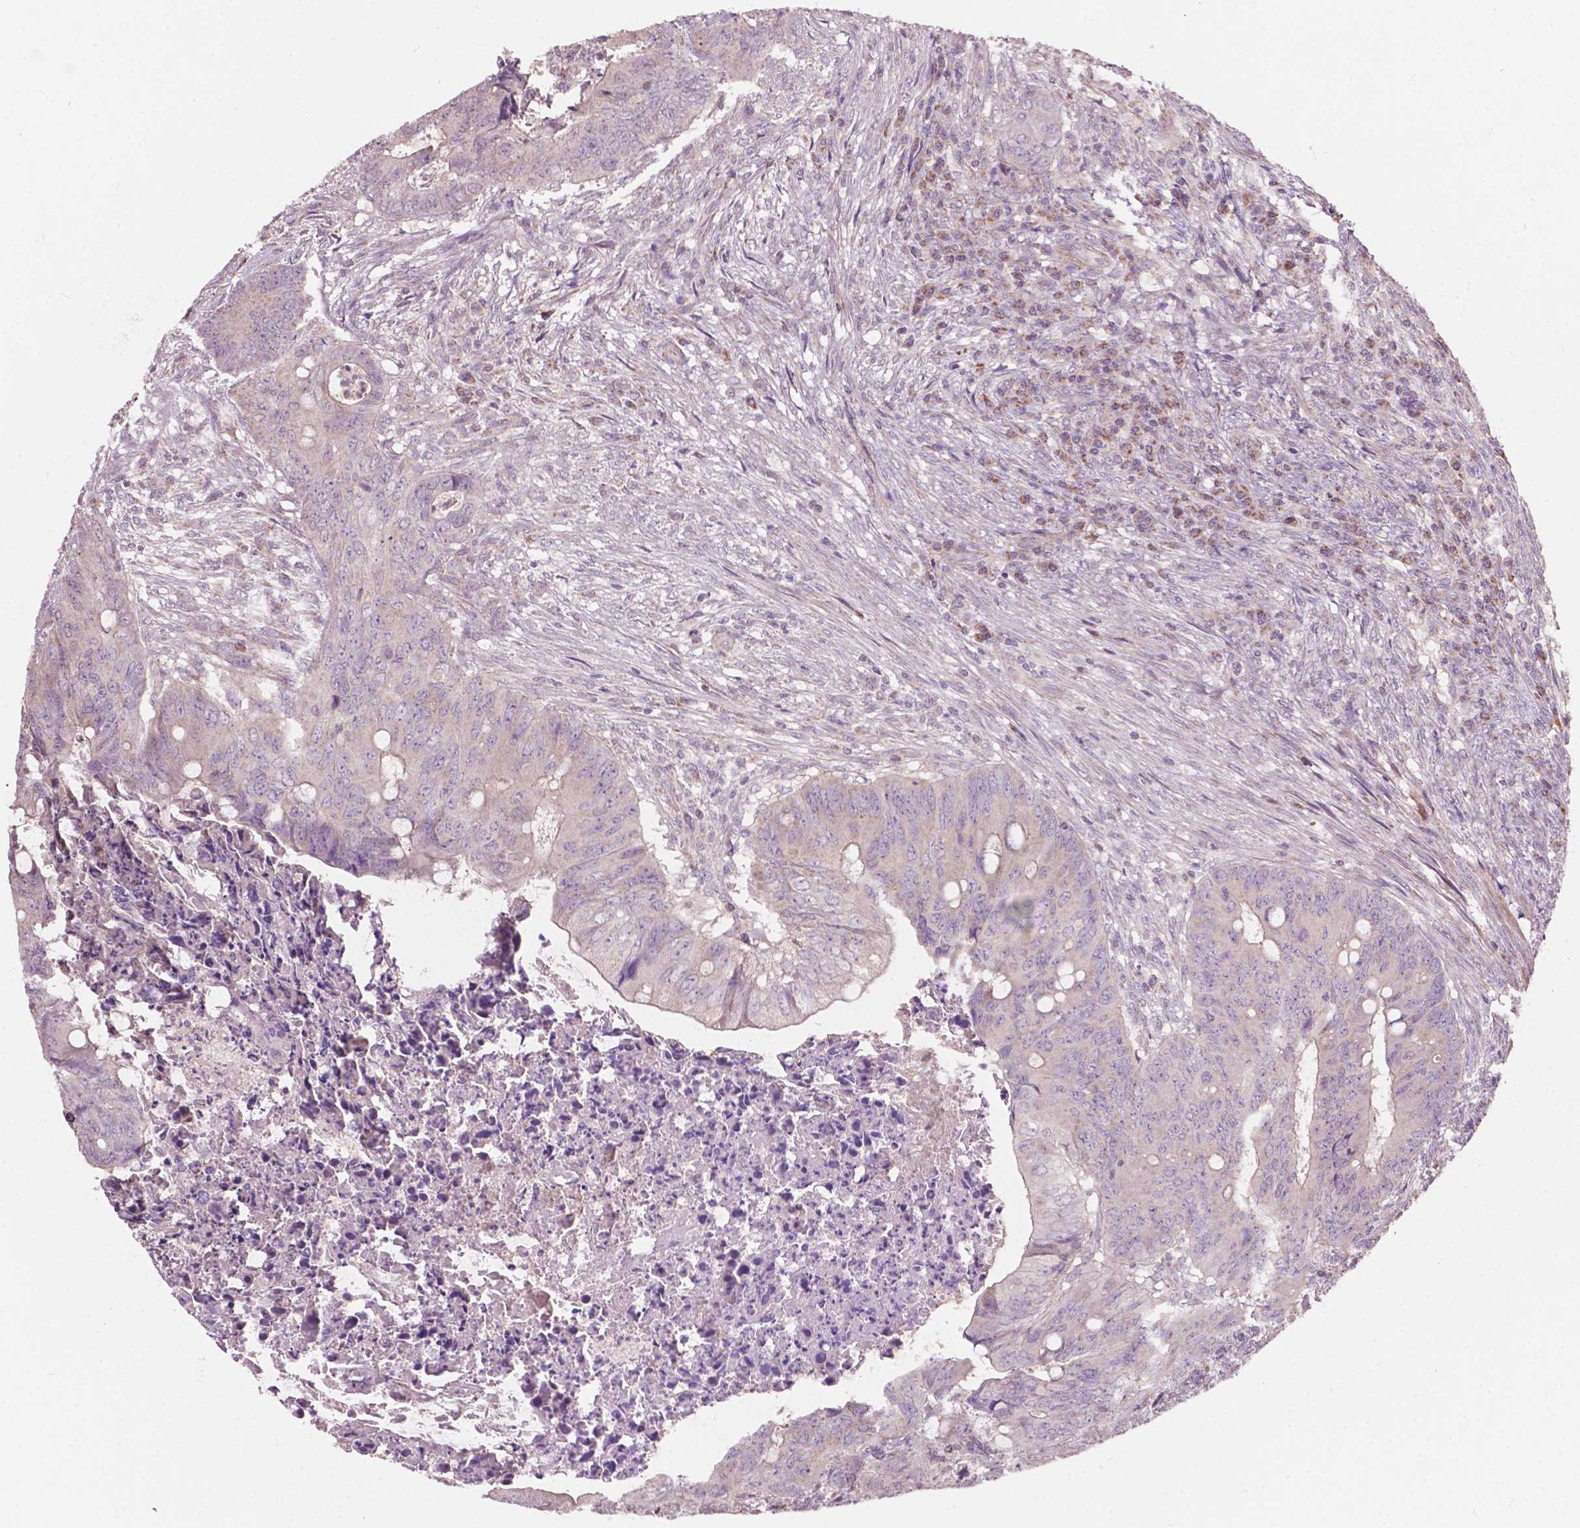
{"staining": {"intensity": "negative", "quantity": "none", "location": "none"}, "tissue": "colorectal cancer", "cell_type": "Tumor cells", "image_type": "cancer", "snomed": [{"axis": "morphology", "description": "Adenocarcinoma, NOS"}, {"axis": "topography", "description": "Colon"}], "caption": "Photomicrograph shows no protein expression in tumor cells of colorectal adenocarcinoma tissue.", "gene": "NDUFA10", "patient": {"sex": "female", "age": 74}}